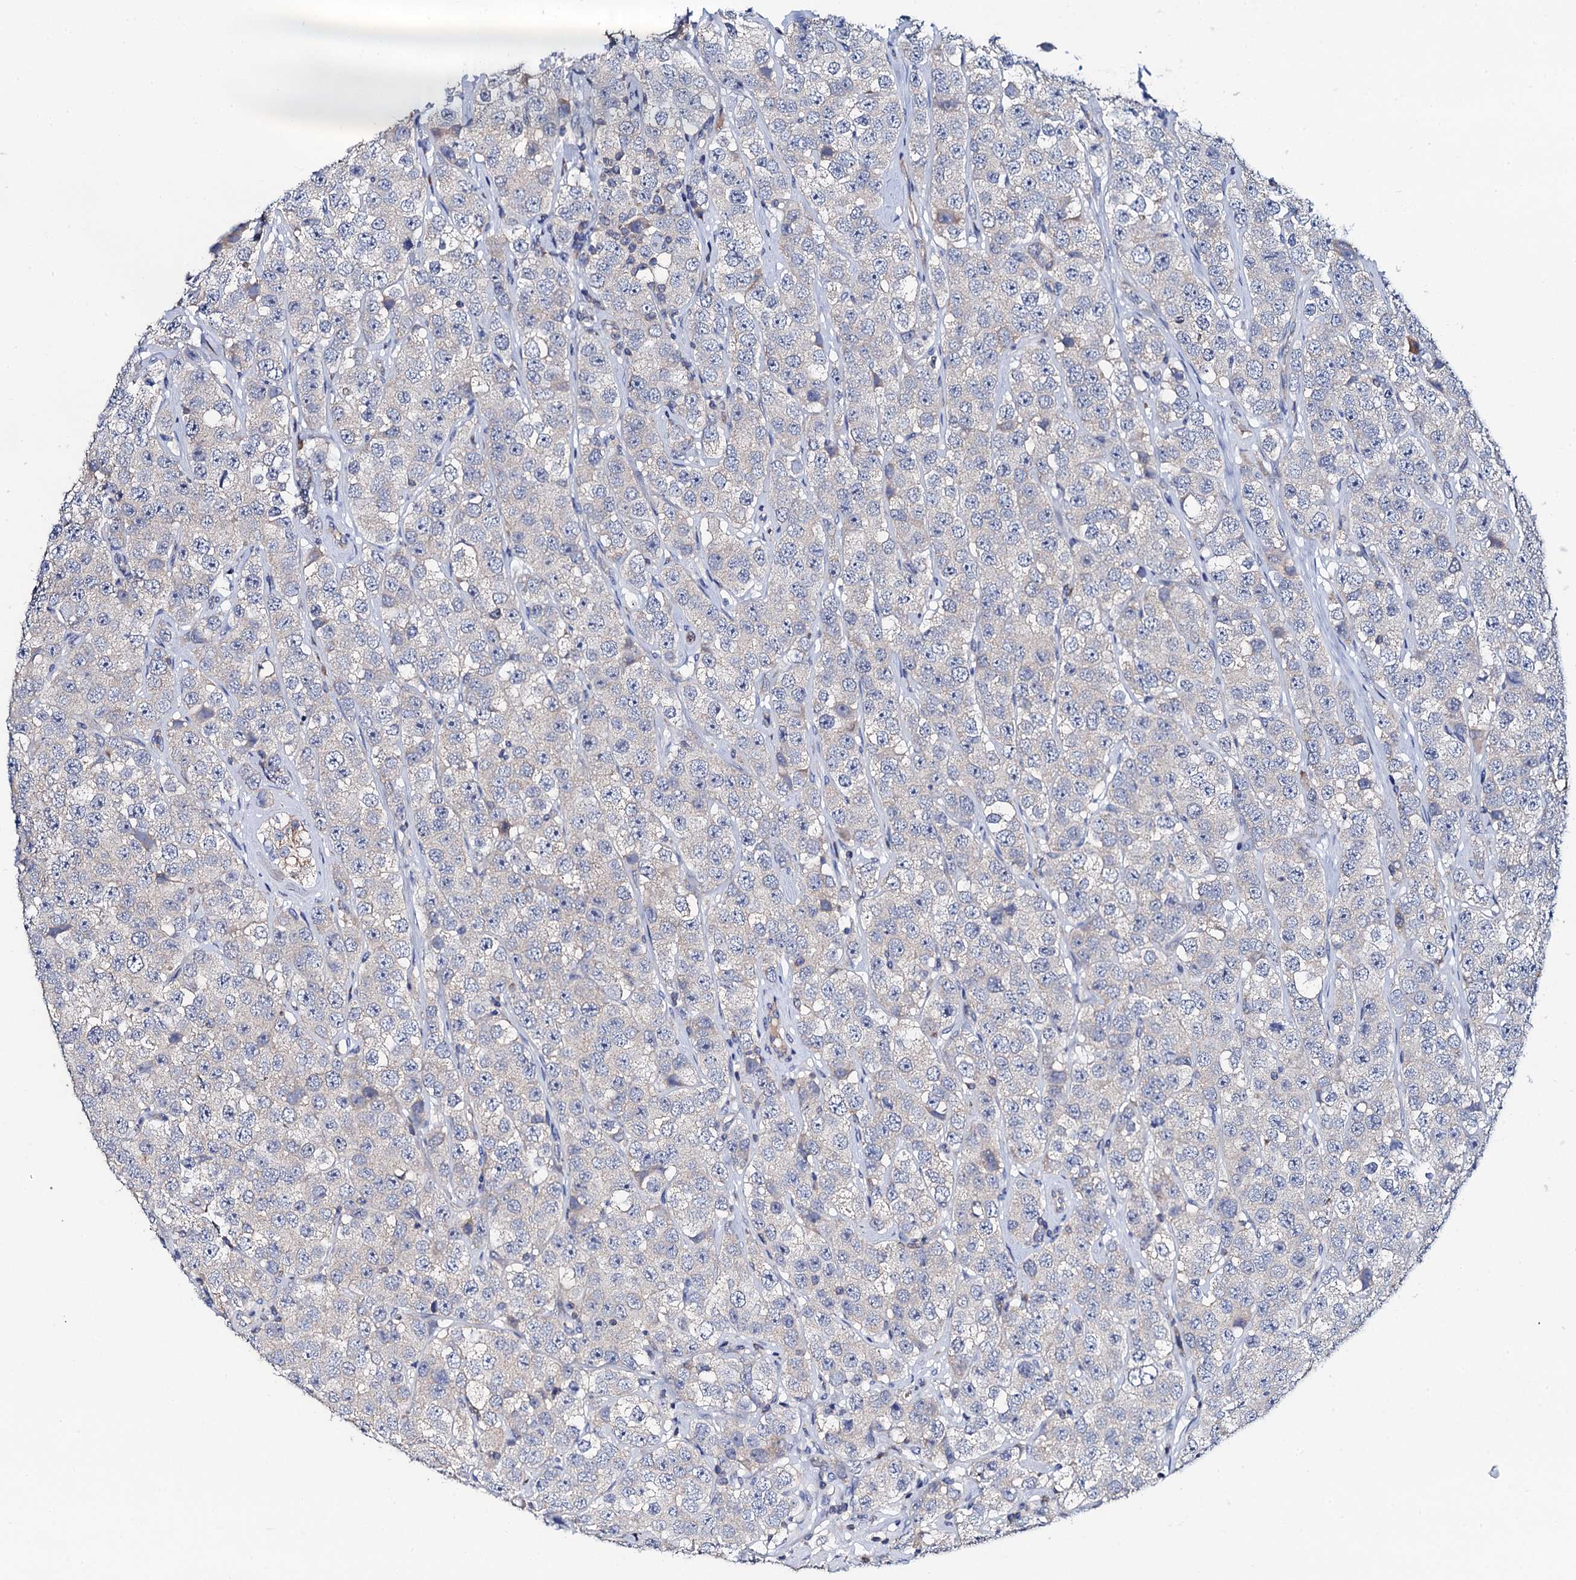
{"staining": {"intensity": "negative", "quantity": "none", "location": "none"}, "tissue": "testis cancer", "cell_type": "Tumor cells", "image_type": "cancer", "snomed": [{"axis": "morphology", "description": "Seminoma, NOS"}, {"axis": "topography", "description": "Testis"}], "caption": "Tumor cells show no significant protein positivity in testis cancer. Brightfield microscopy of immunohistochemistry (IHC) stained with DAB (3,3'-diaminobenzidine) (brown) and hematoxylin (blue), captured at high magnification.", "gene": "MRPL48", "patient": {"sex": "male", "age": 28}}